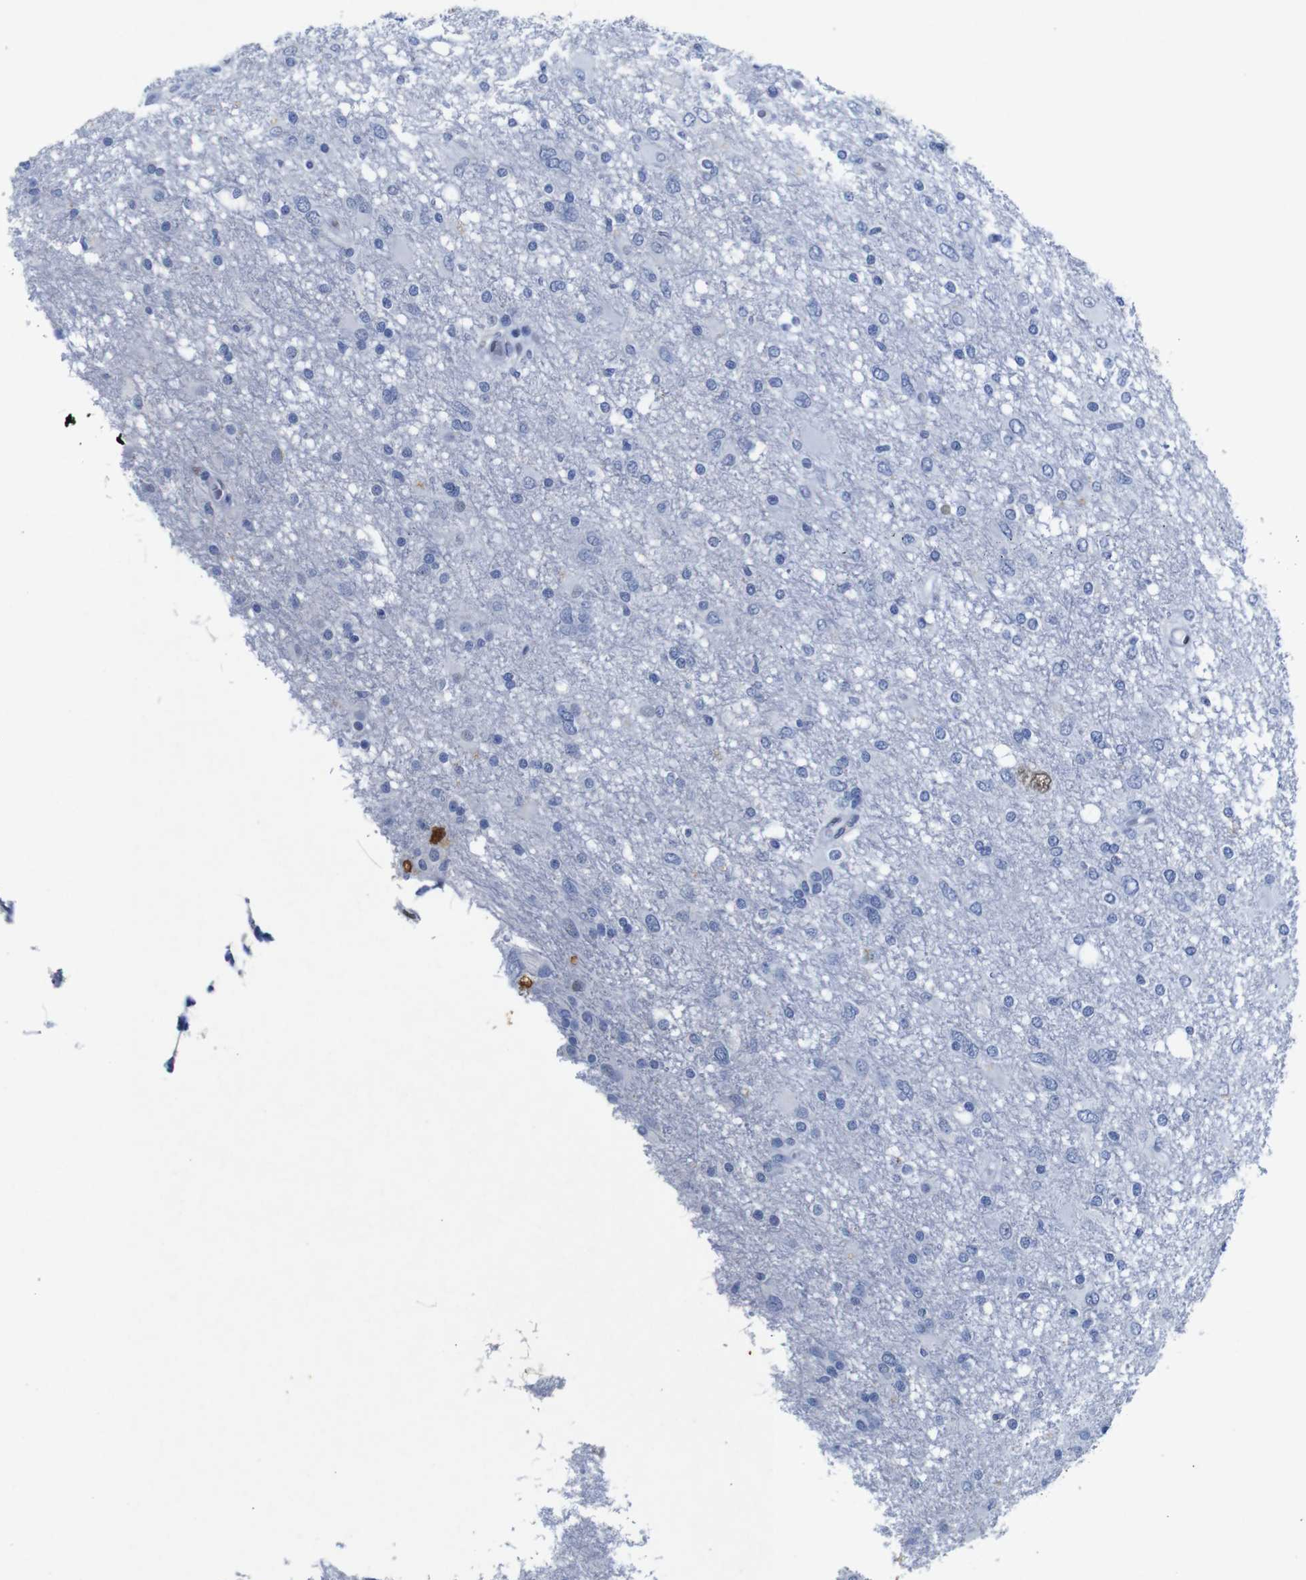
{"staining": {"intensity": "negative", "quantity": "none", "location": "none"}, "tissue": "glioma", "cell_type": "Tumor cells", "image_type": "cancer", "snomed": [{"axis": "morphology", "description": "Glioma, malignant, High grade"}, {"axis": "topography", "description": "Brain"}], "caption": "Immunohistochemistry (IHC) histopathology image of neoplastic tissue: human high-grade glioma (malignant) stained with DAB exhibits no significant protein positivity in tumor cells.", "gene": "FOSL2", "patient": {"sex": "female", "age": 59}}